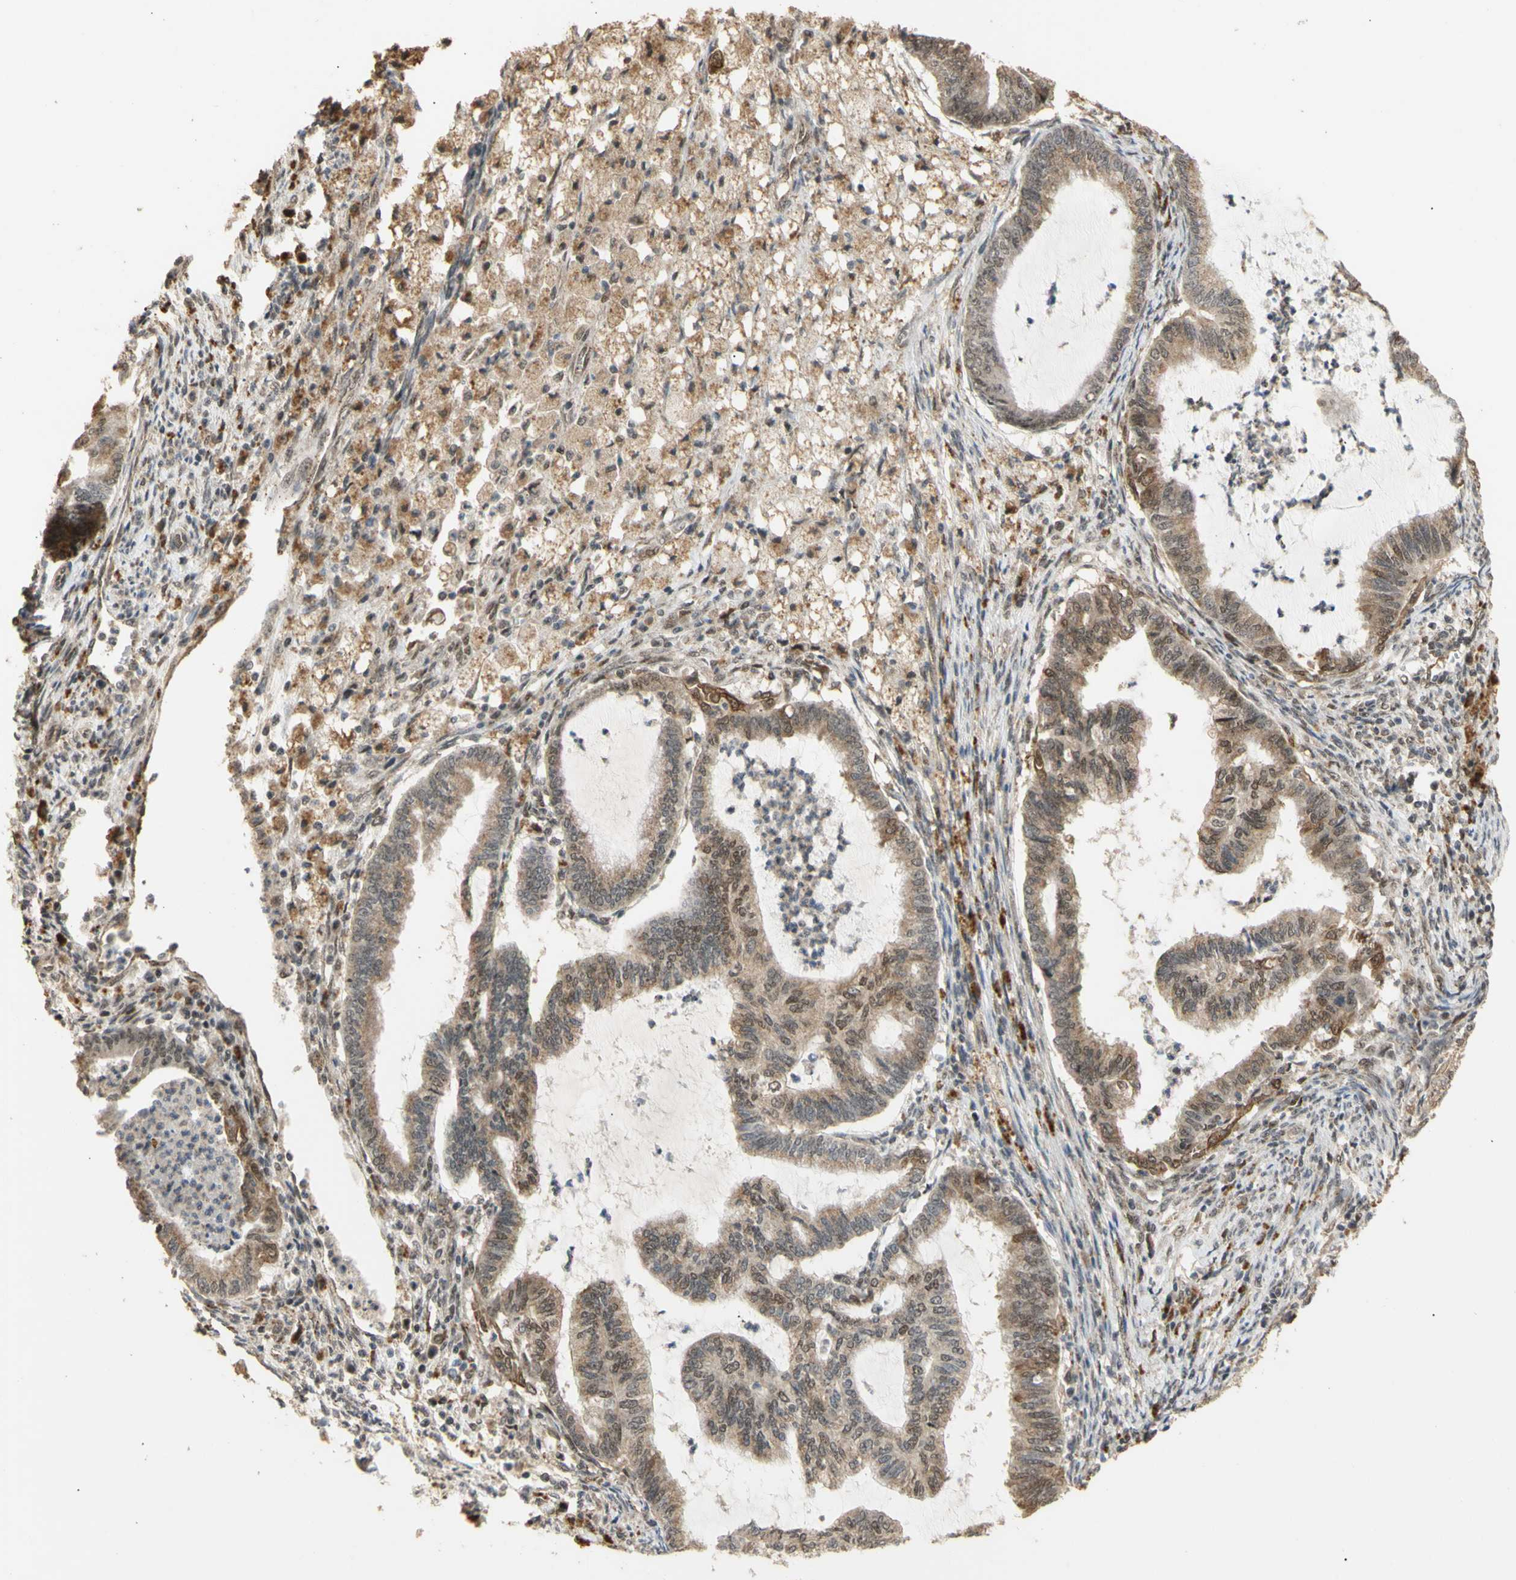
{"staining": {"intensity": "weak", "quantity": ">75%", "location": "cytoplasmic/membranous"}, "tissue": "cervical cancer", "cell_type": "Tumor cells", "image_type": "cancer", "snomed": [{"axis": "morphology", "description": "Normal tissue, NOS"}, {"axis": "morphology", "description": "Adenocarcinoma, NOS"}, {"axis": "topography", "description": "Cervix"}, {"axis": "topography", "description": "Endometrium"}], "caption": "DAB (3,3'-diaminobenzidine) immunohistochemical staining of adenocarcinoma (cervical) exhibits weak cytoplasmic/membranous protein staining in about >75% of tumor cells.", "gene": "GTF2E2", "patient": {"sex": "female", "age": 86}}